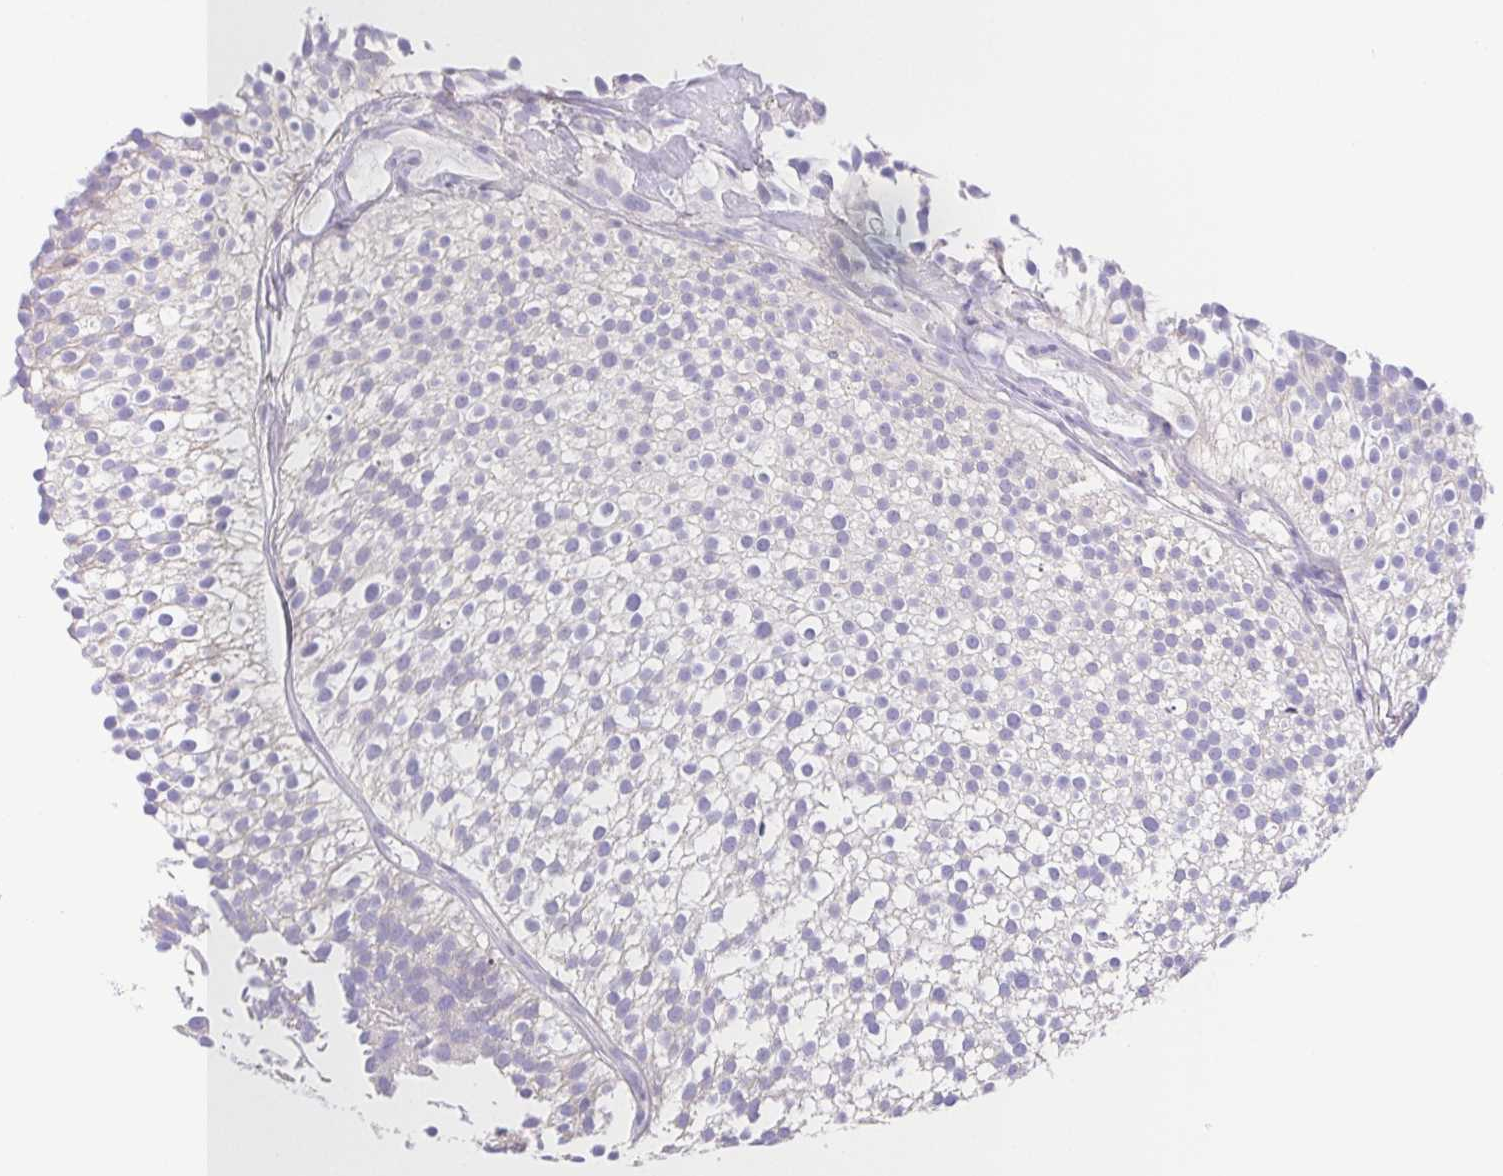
{"staining": {"intensity": "negative", "quantity": "none", "location": "none"}, "tissue": "urothelial cancer", "cell_type": "Tumor cells", "image_type": "cancer", "snomed": [{"axis": "morphology", "description": "Urothelial carcinoma, Low grade"}, {"axis": "topography", "description": "Urinary bladder"}], "caption": "A high-resolution image shows IHC staining of urothelial carcinoma (low-grade), which exhibits no significant positivity in tumor cells. (Stains: DAB immunohistochemistry with hematoxylin counter stain, Microscopy: brightfield microscopy at high magnification).", "gene": "PKDREJ", "patient": {"sex": "male", "age": 91}}